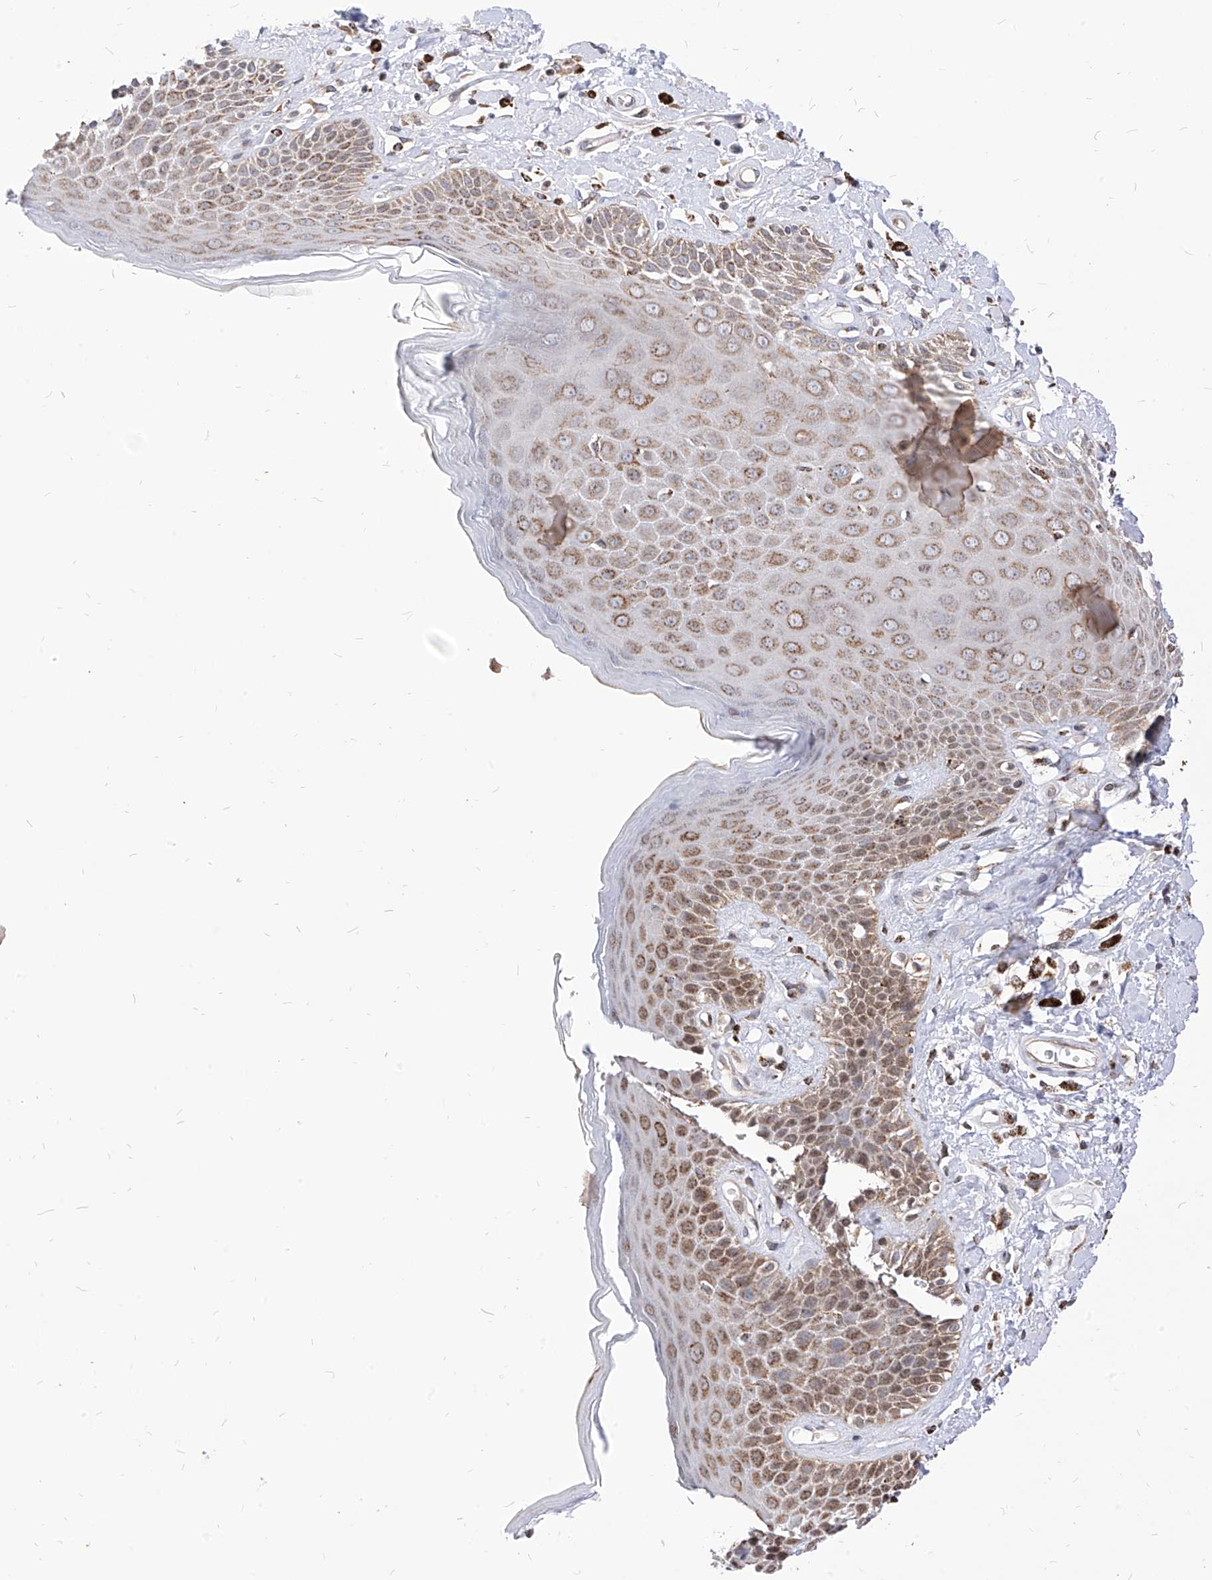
{"staining": {"intensity": "moderate", "quantity": ">75%", "location": "cytoplasmic/membranous"}, "tissue": "skin", "cell_type": "Epidermal cells", "image_type": "normal", "snomed": [{"axis": "morphology", "description": "Normal tissue, NOS"}, {"axis": "topography", "description": "Anal"}], "caption": "Normal skin displays moderate cytoplasmic/membranous positivity in about >75% of epidermal cells.", "gene": "TTLL8", "patient": {"sex": "female", "age": 78}}